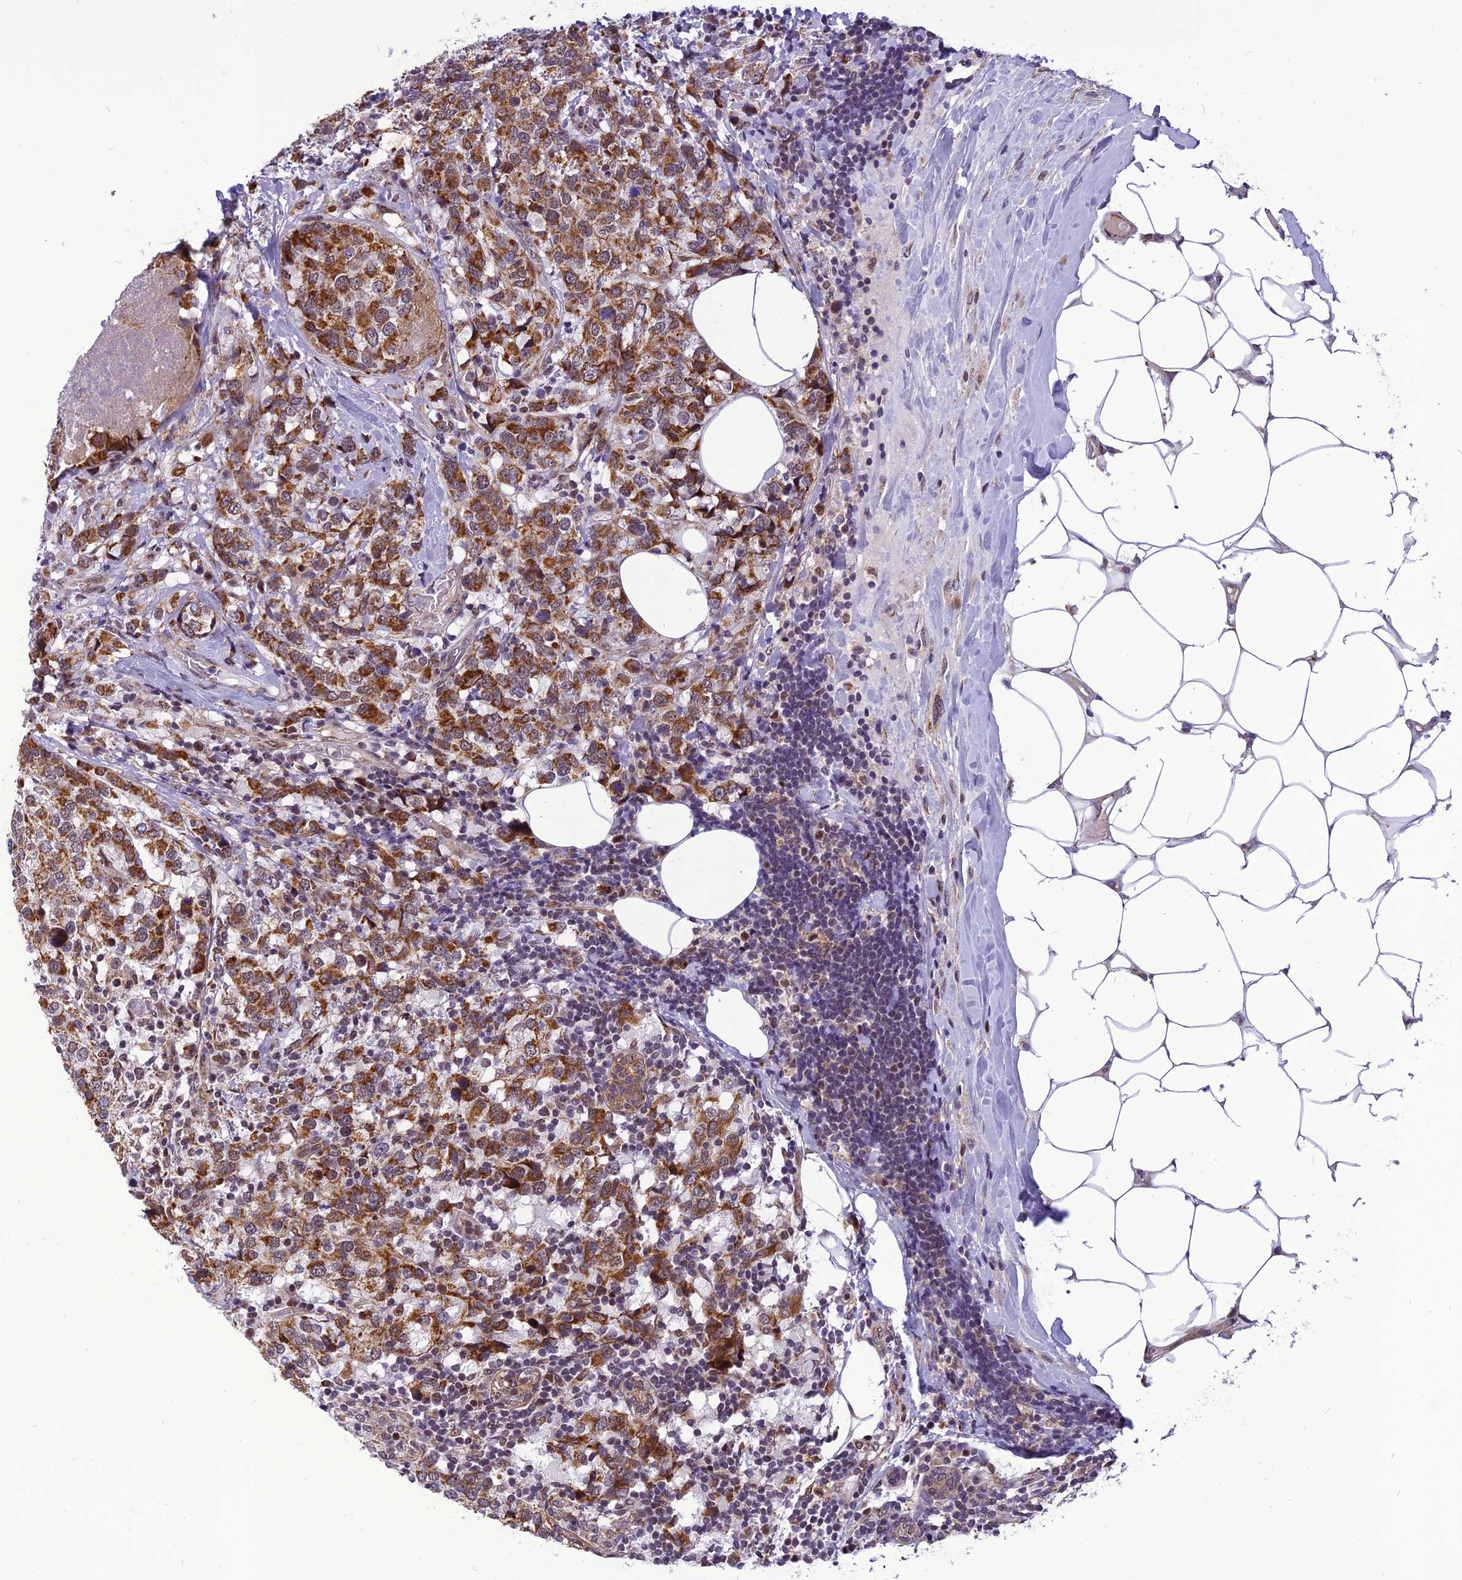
{"staining": {"intensity": "moderate", "quantity": ">75%", "location": "cytoplasmic/membranous"}, "tissue": "breast cancer", "cell_type": "Tumor cells", "image_type": "cancer", "snomed": [{"axis": "morphology", "description": "Lobular carcinoma"}, {"axis": "topography", "description": "Breast"}], "caption": "Immunohistochemical staining of breast cancer reveals moderate cytoplasmic/membranous protein positivity in approximately >75% of tumor cells.", "gene": "CMC1", "patient": {"sex": "female", "age": 59}}